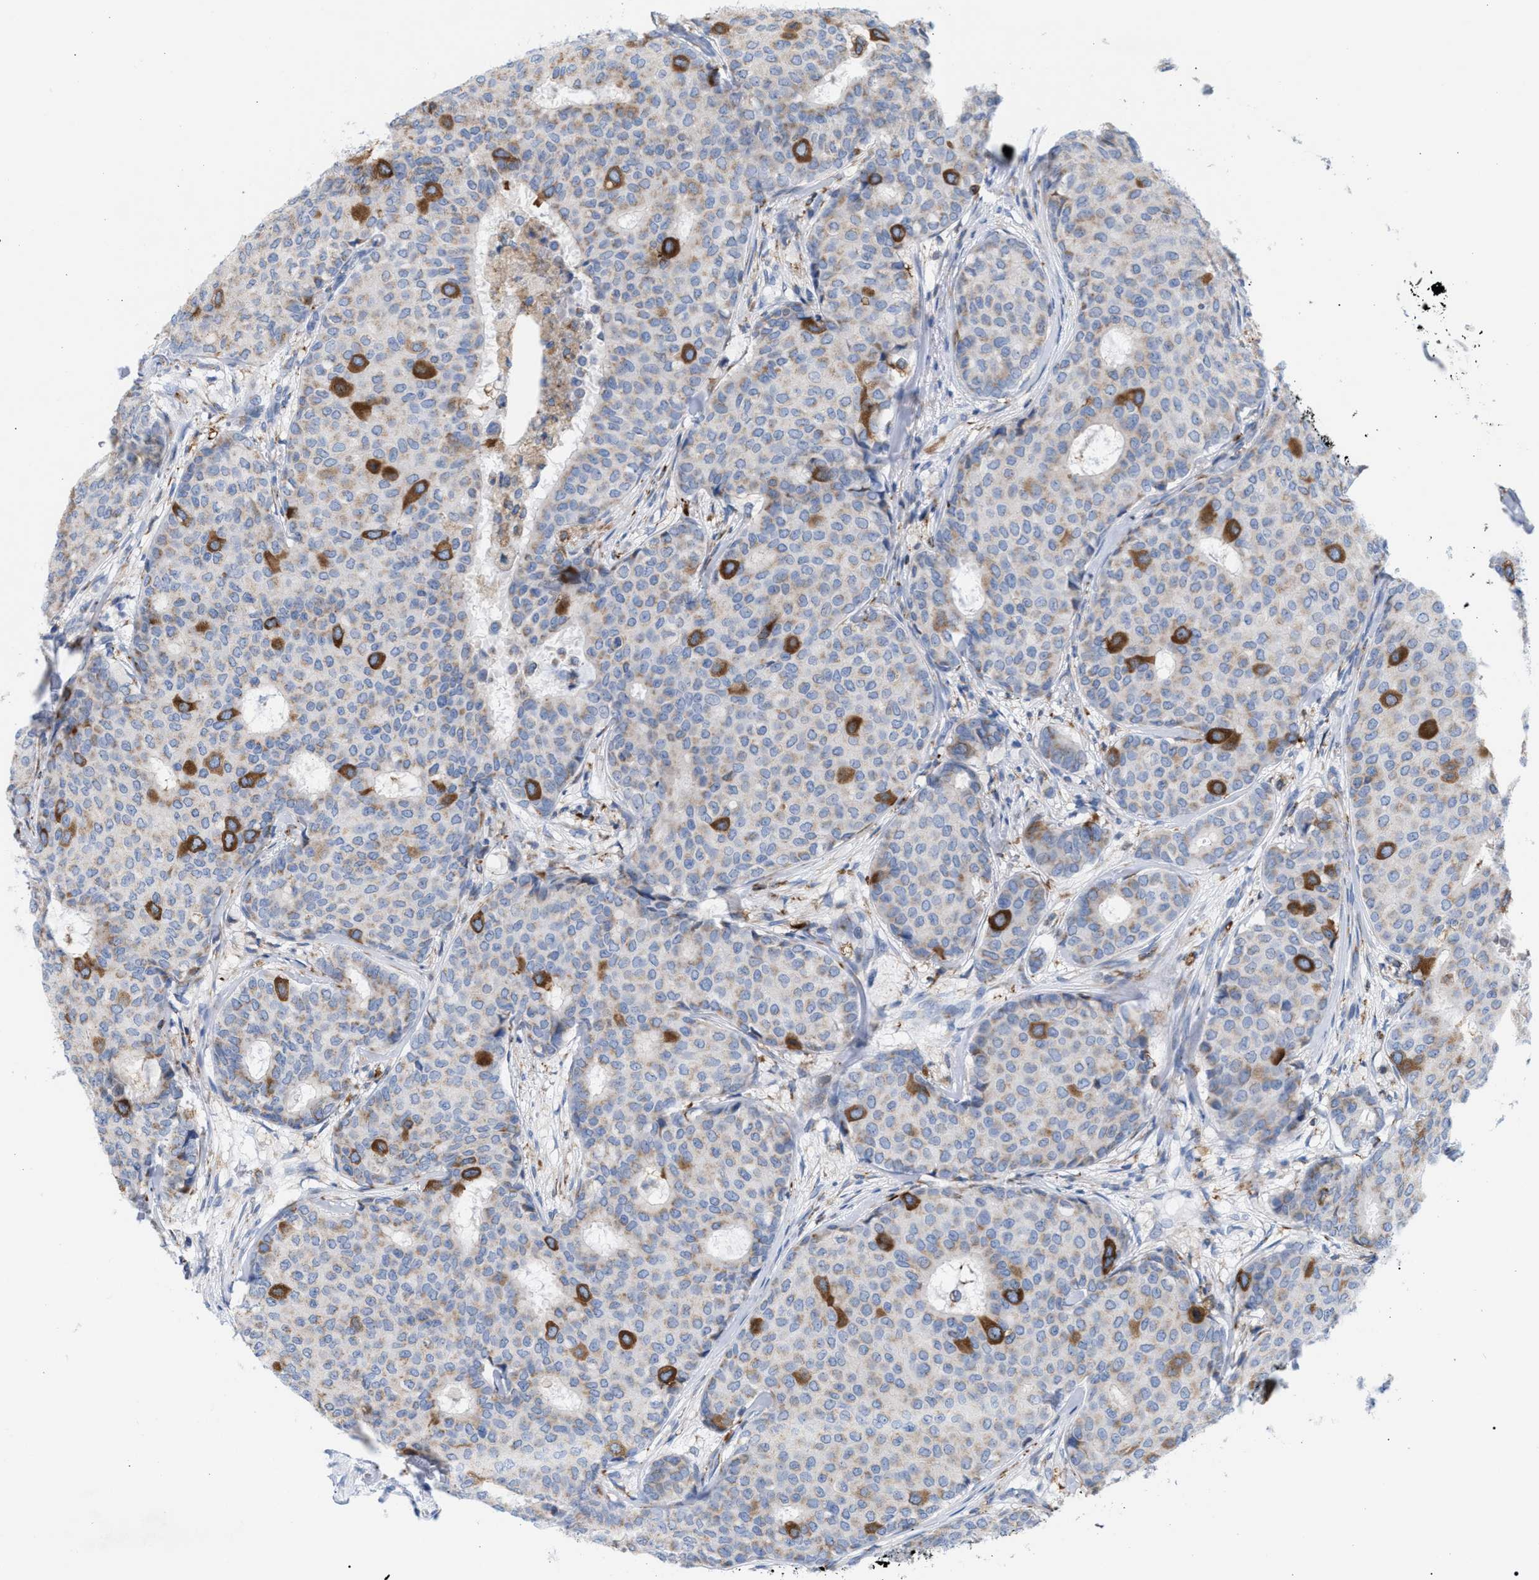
{"staining": {"intensity": "strong", "quantity": "<25%", "location": "cytoplasmic/membranous"}, "tissue": "breast cancer", "cell_type": "Tumor cells", "image_type": "cancer", "snomed": [{"axis": "morphology", "description": "Duct carcinoma"}, {"axis": "topography", "description": "Breast"}], "caption": "Approximately <25% of tumor cells in infiltrating ductal carcinoma (breast) reveal strong cytoplasmic/membranous protein positivity as visualized by brown immunohistochemical staining.", "gene": "TACC3", "patient": {"sex": "female", "age": 75}}